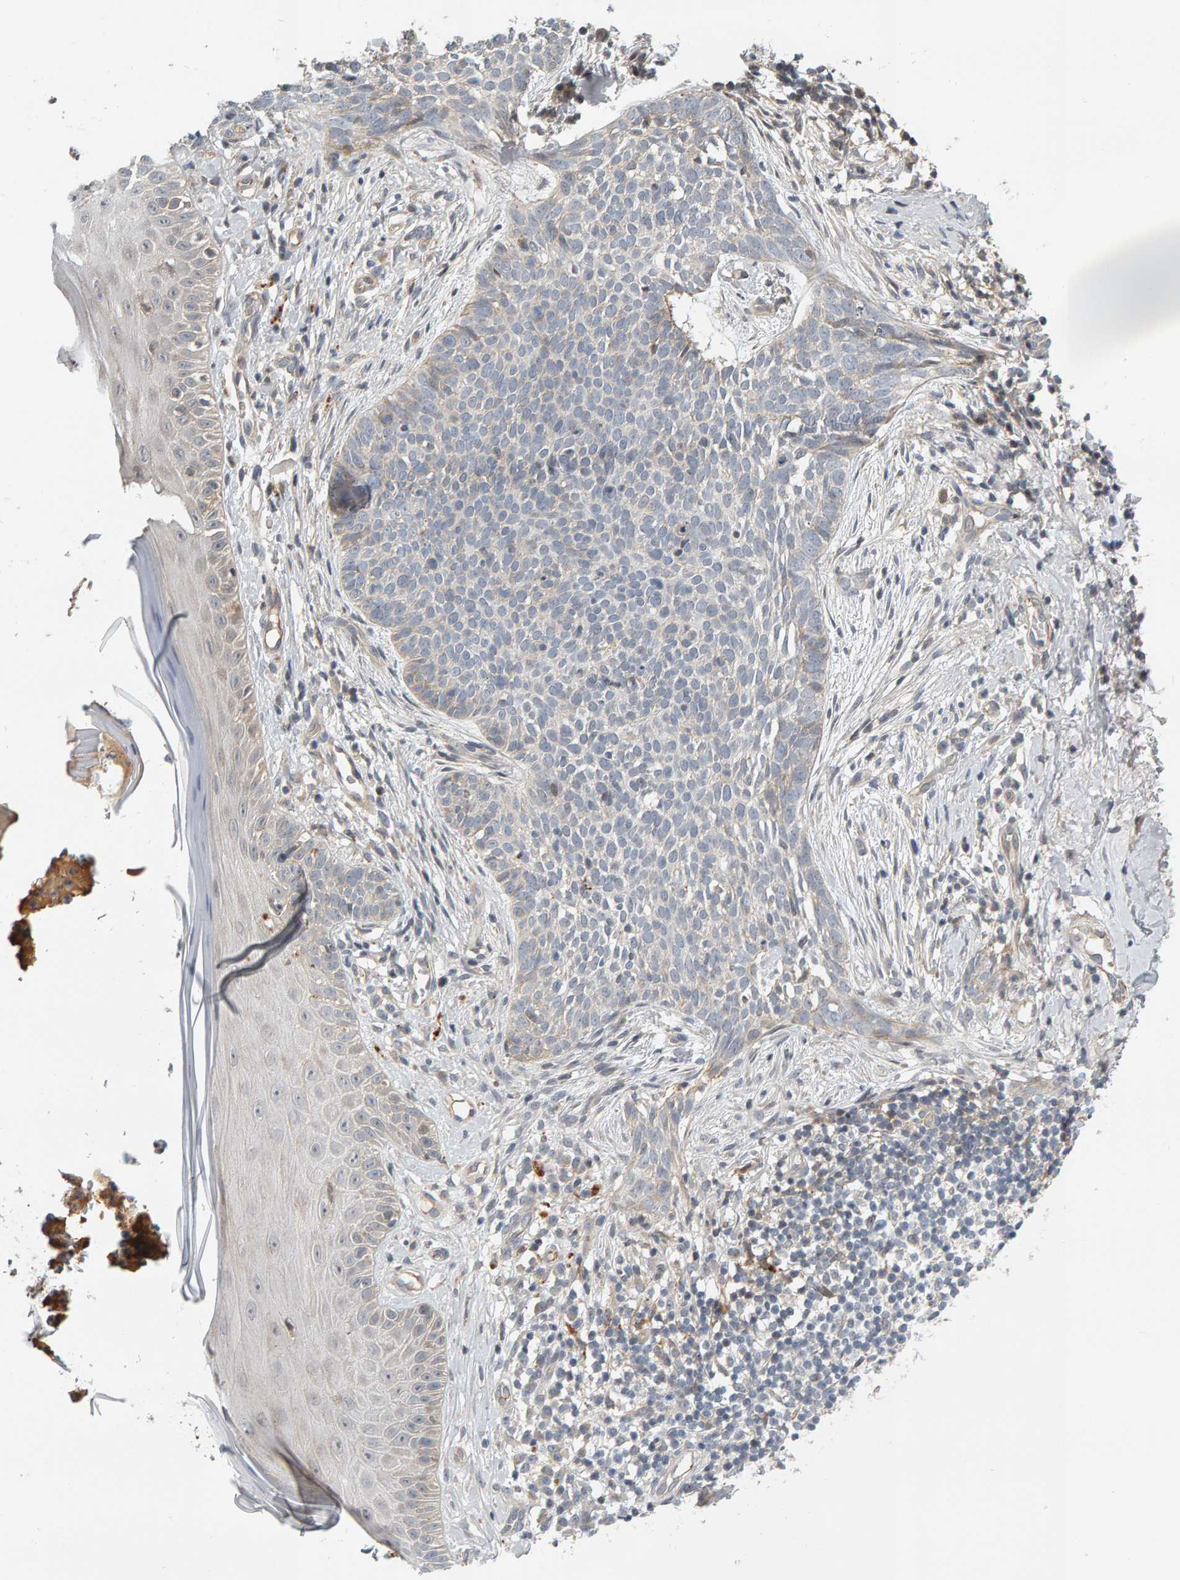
{"staining": {"intensity": "negative", "quantity": "none", "location": "none"}, "tissue": "skin cancer", "cell_type": "Tumor cells", "image_type": "cancer", "snomed": [{"axis": "morphology", "description": "Normal tissue, NOS"}, {"axis": "morphology", "description": "Basal cell carcinoma"}, {"axis": "topography", "description": "Skin"}], "caption": "IHC of skin cancer (basal cell carcinoma) shows no staining in tumor cells.", "gene": "ZNF160", "patient": {"sex": "male", "age": 67}}